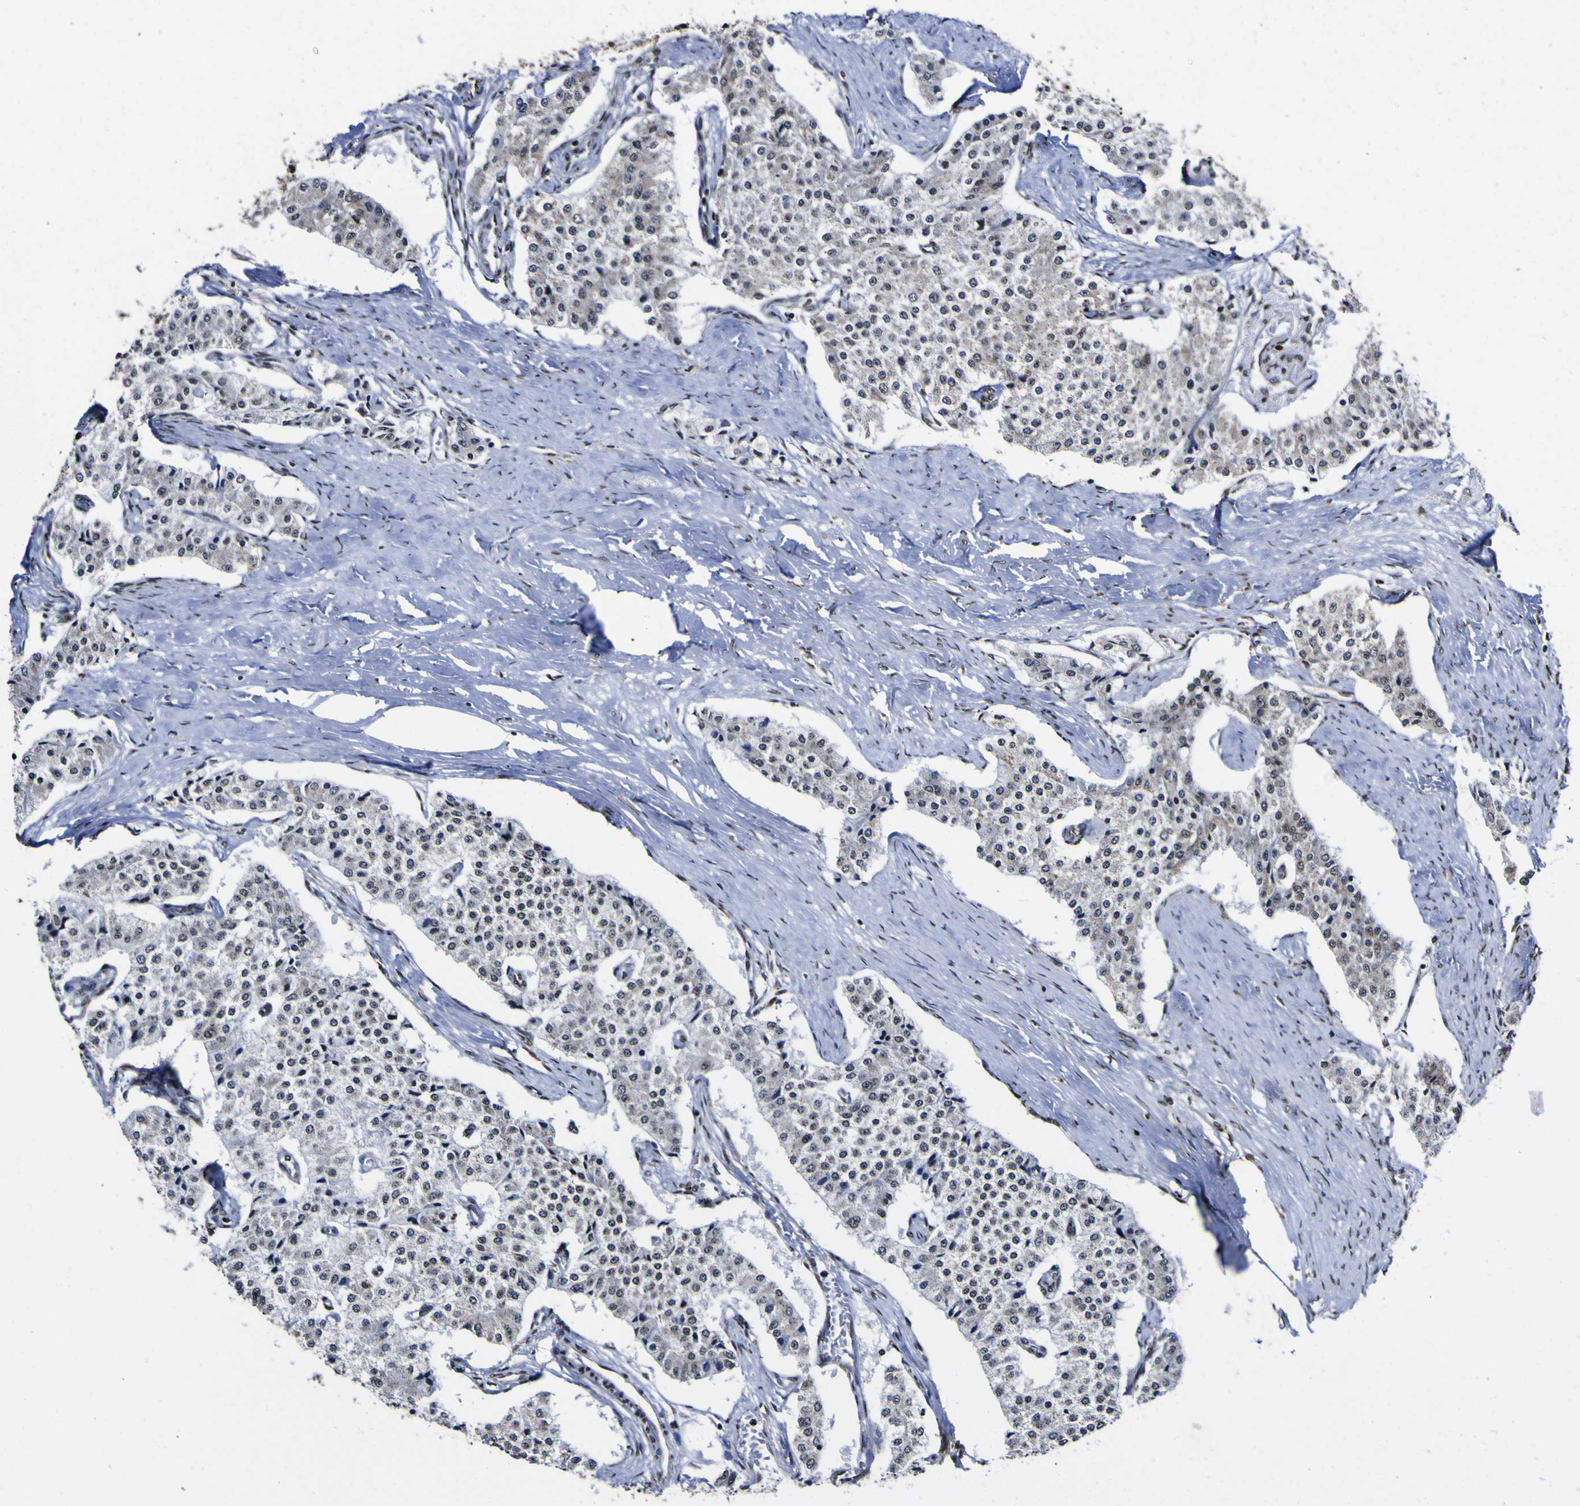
{"staining": {"intensity": "moderate", "quantity": "<25%", "location": "nuclear"}, "tissue": "carcinoid", "cell_type": "Tumor cells", "image_type": "cancer", "snomed": [{"axis": "morphology", "description": "Carcinoid, malignant, NOS"}, {"axis": "topography", "description": "Colon"}], "caption": "A histopathology image of malignant carcinoid stained for a protein reveals moderate nuclear brown staining in tumor cells.", "gene": "PIAS1", "patient": {"sex": "female", "age": 52}}